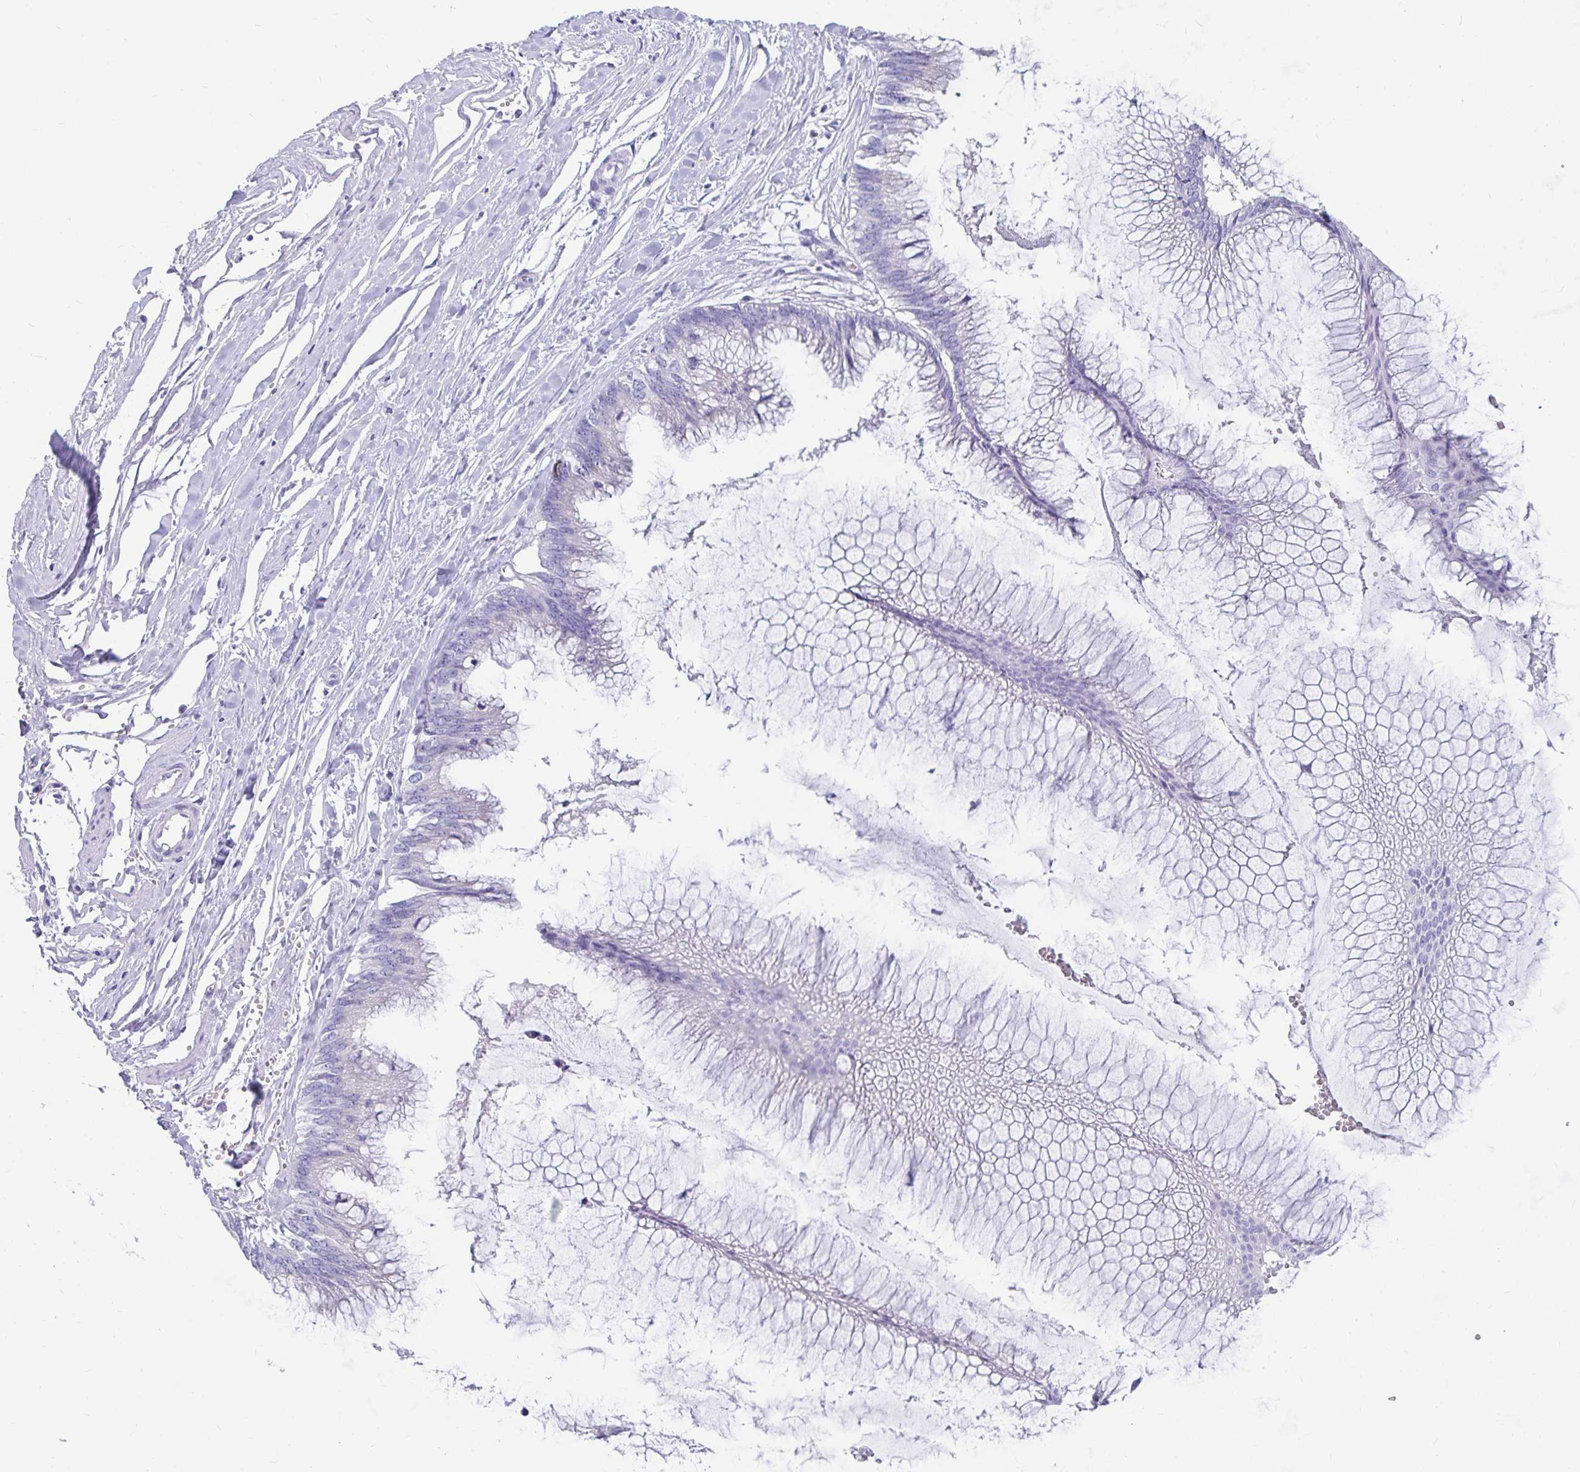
{"staining": {"intensity": "negative", "quantity": "none", "location": "none"}, "tissue": "ovarian cancer", "cell_type": "Tumor cells", "image_type": "cancer", "snomed": [{"axis": "morphology", "description": "Cystadenocarcinoma, mucinous, NOS"}, {"axis": "topography", "description": "Ovary"}], "caption": "The photomicrograph demonstrates no staining of tumor cells in ovarian mucinous cystadenocarcinoma. (DAB immunohistochemistry with hematoxylin counter stain).", "gene": "ZPBP2", "patient": {"sex": "female", "age": 44}}